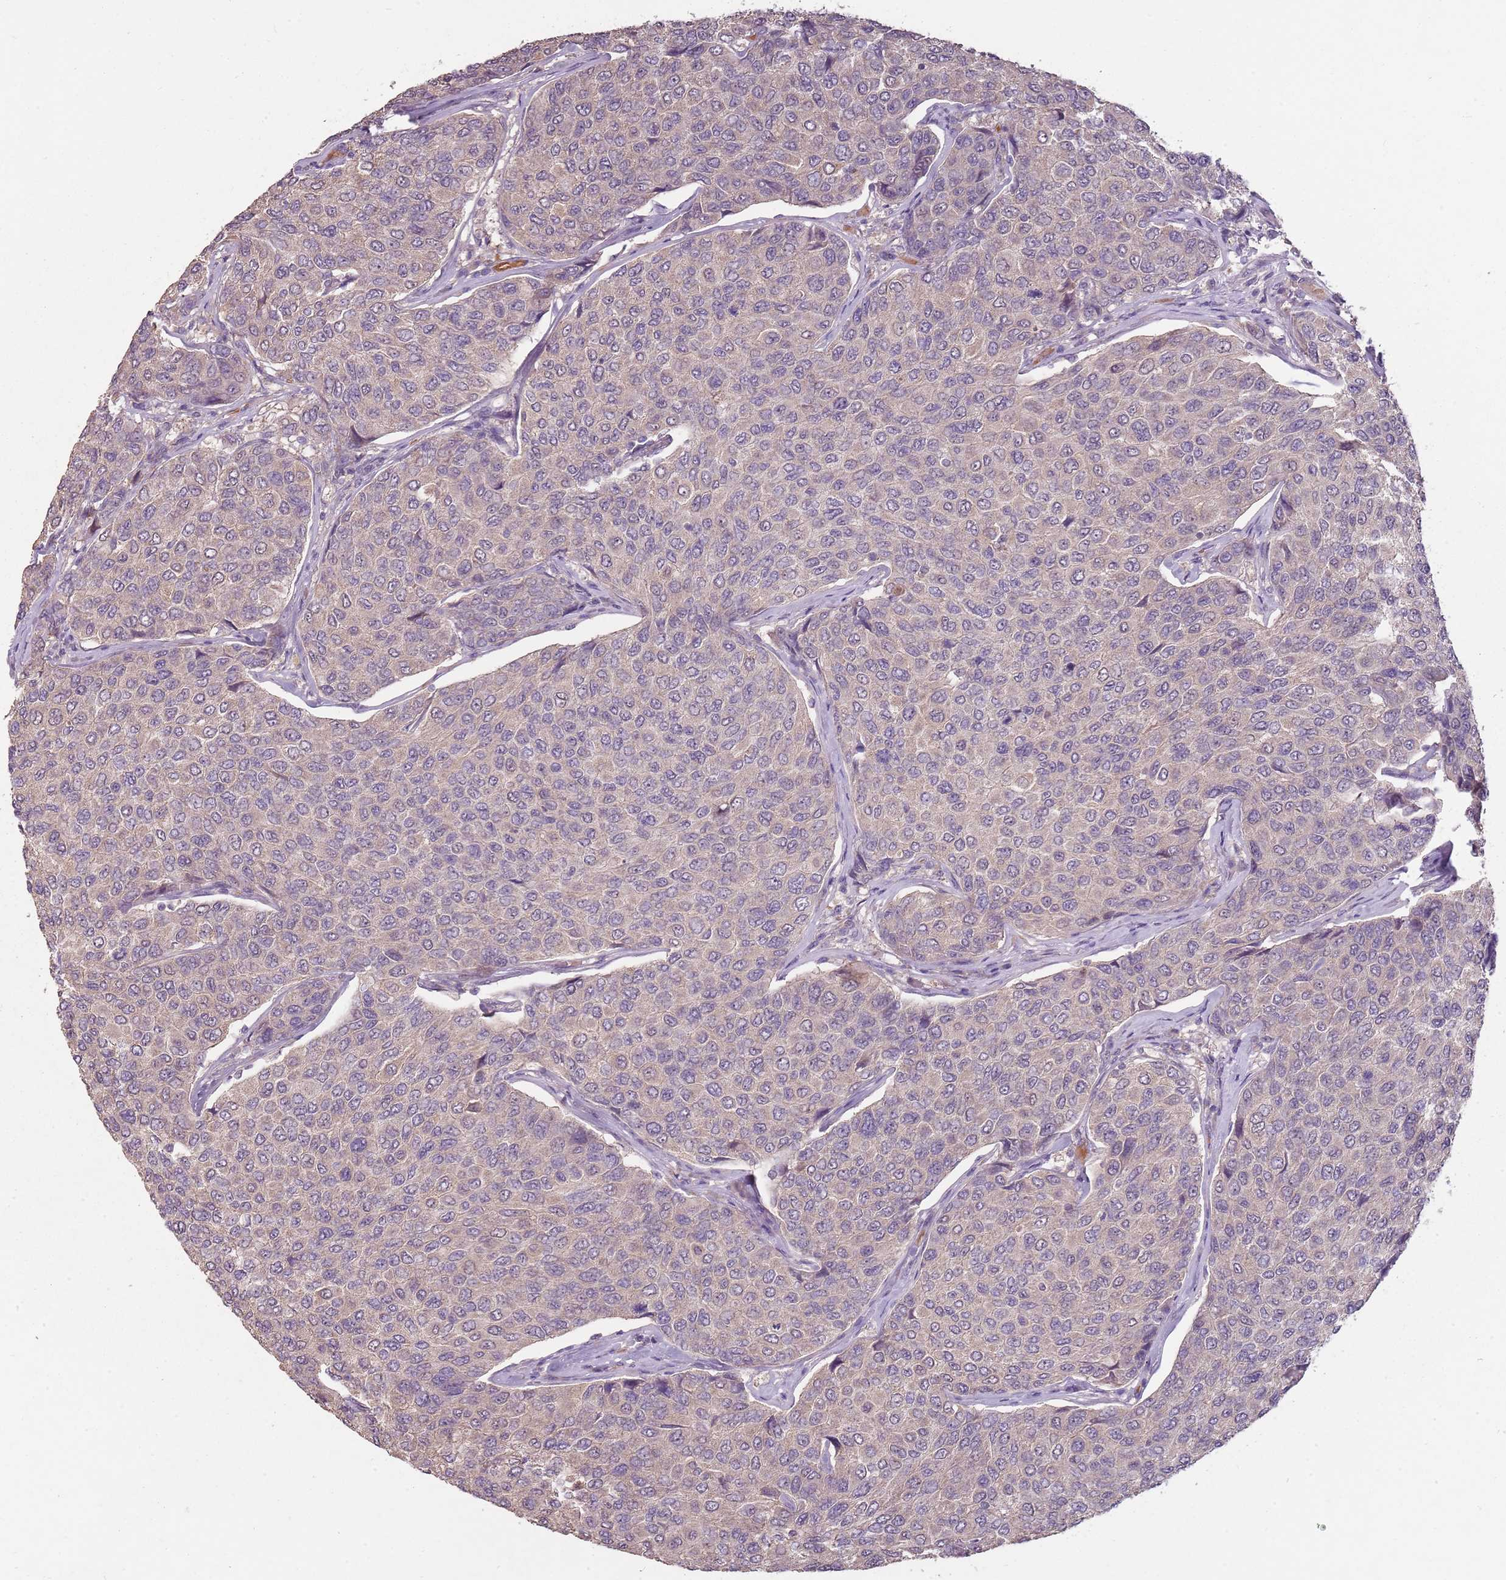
{"staining": {"intensity": "weak", "quantity": "25%-75%", "location": "cytoplasmic/membranous"}, "tissue": "breast cancer", "cell_type": "Tumor cells", "image_type": "cancer", "snomed": [{"axis": "morphology", "description": "Duct carcinoma"}, {"axis": "topography", "description": "Breast"}], "caption": "Immunohistochemistry (IHC) of human breast cancer (infiltrating ductal carcinoma) shows low levels of weak cytoplasmic/membranous positivity in about 25%-75% of tumor cells.", "gene": "TEKT4", "patient": {"sex": "female", "age": 55}}